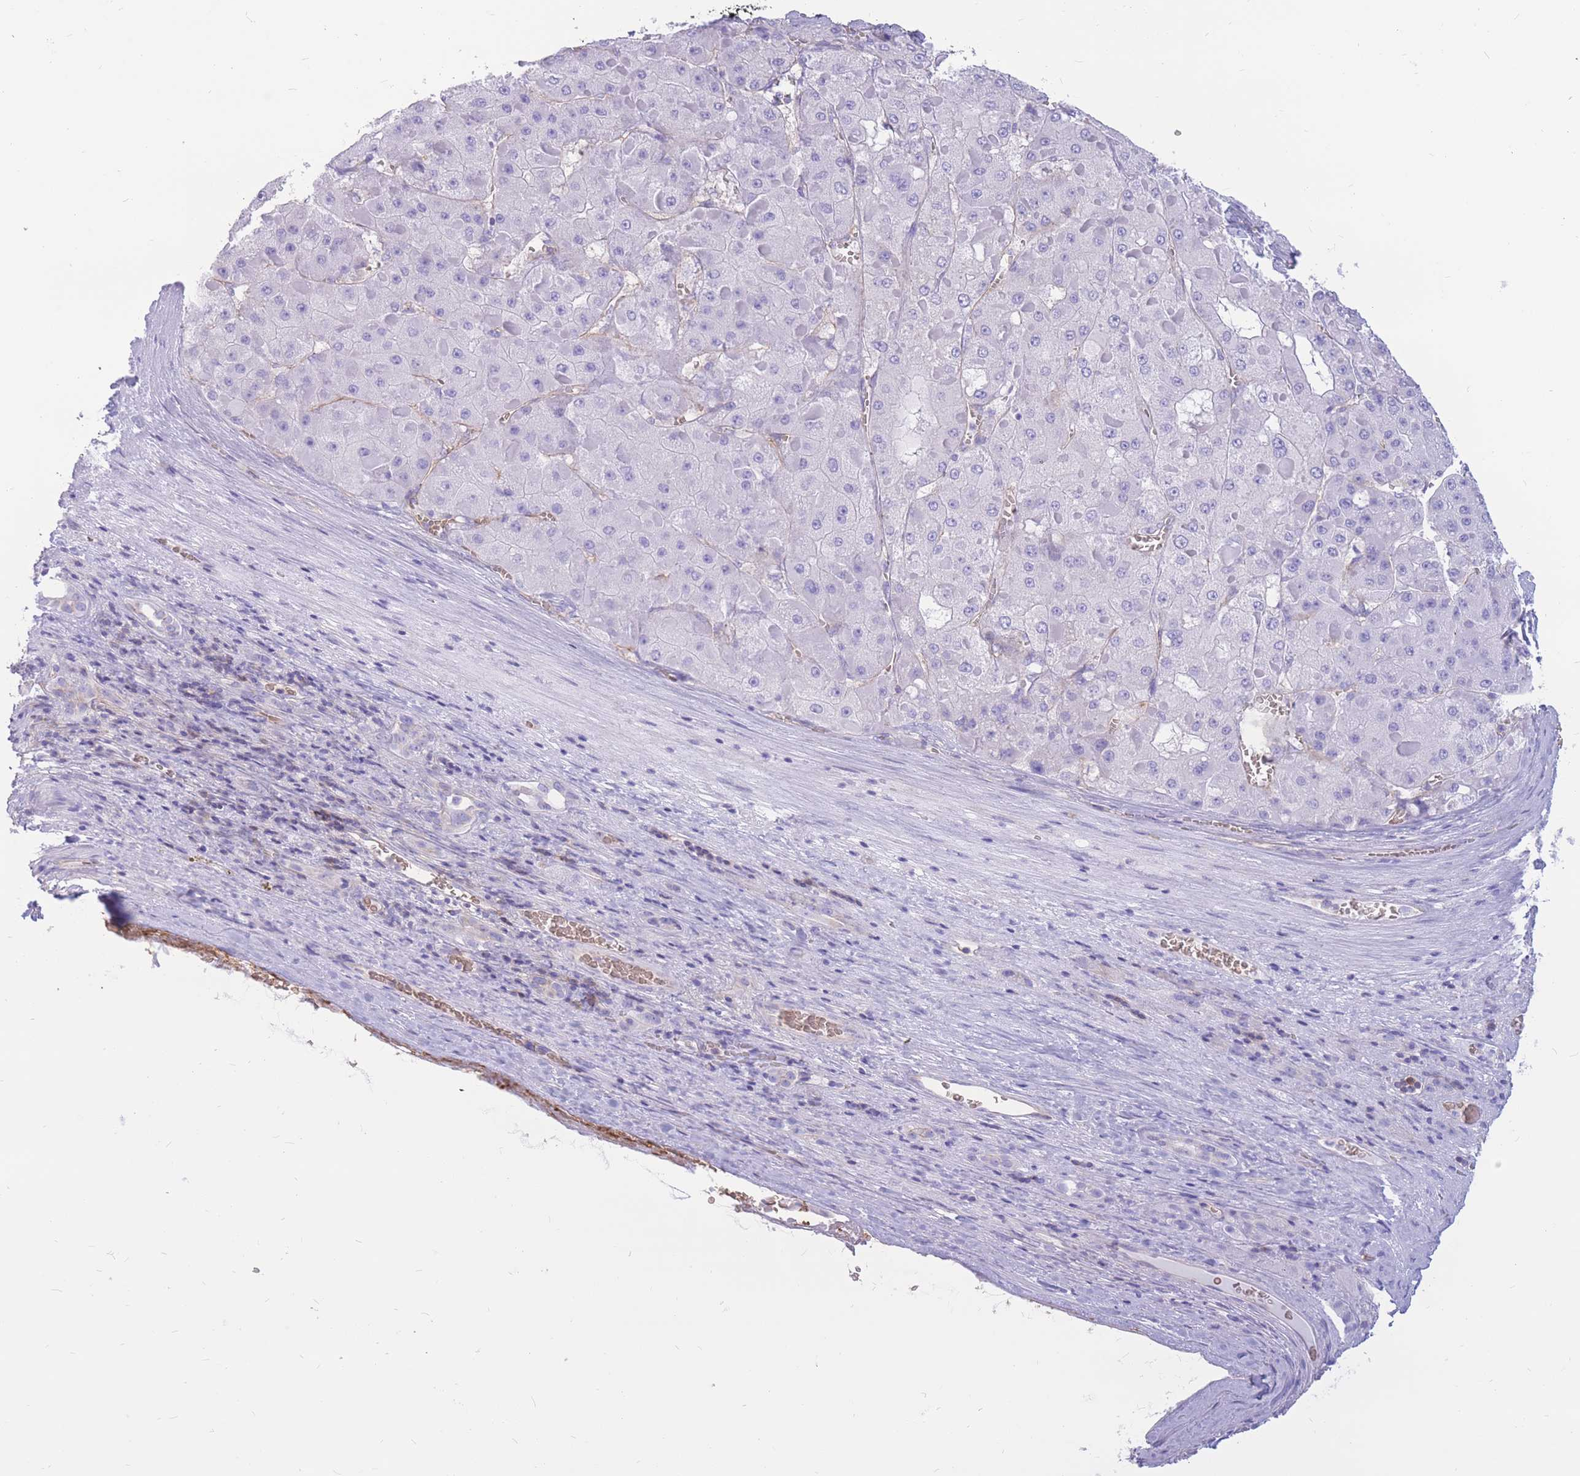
{"staining": {"intensity": "negative", "quantity": "none", "location": "none"}, "tissue": "liver cancer", "cell_type": "Tumor cells", "image_type": "cancer", "snomed": [{"axis": "morphology", "description": "Carcinoma, Hepatocellular, NOS"}, {"axis": "topography", "description": "Liver"}], "caption": "A high-resolution micrograph shows immunohistochemistry (IHC) staining of hepatocellular carcinoma (liver), which displays no significant expression in tumor cells.", "gene": "ADD2", "patient": {"sex": "female", "age": 73}}